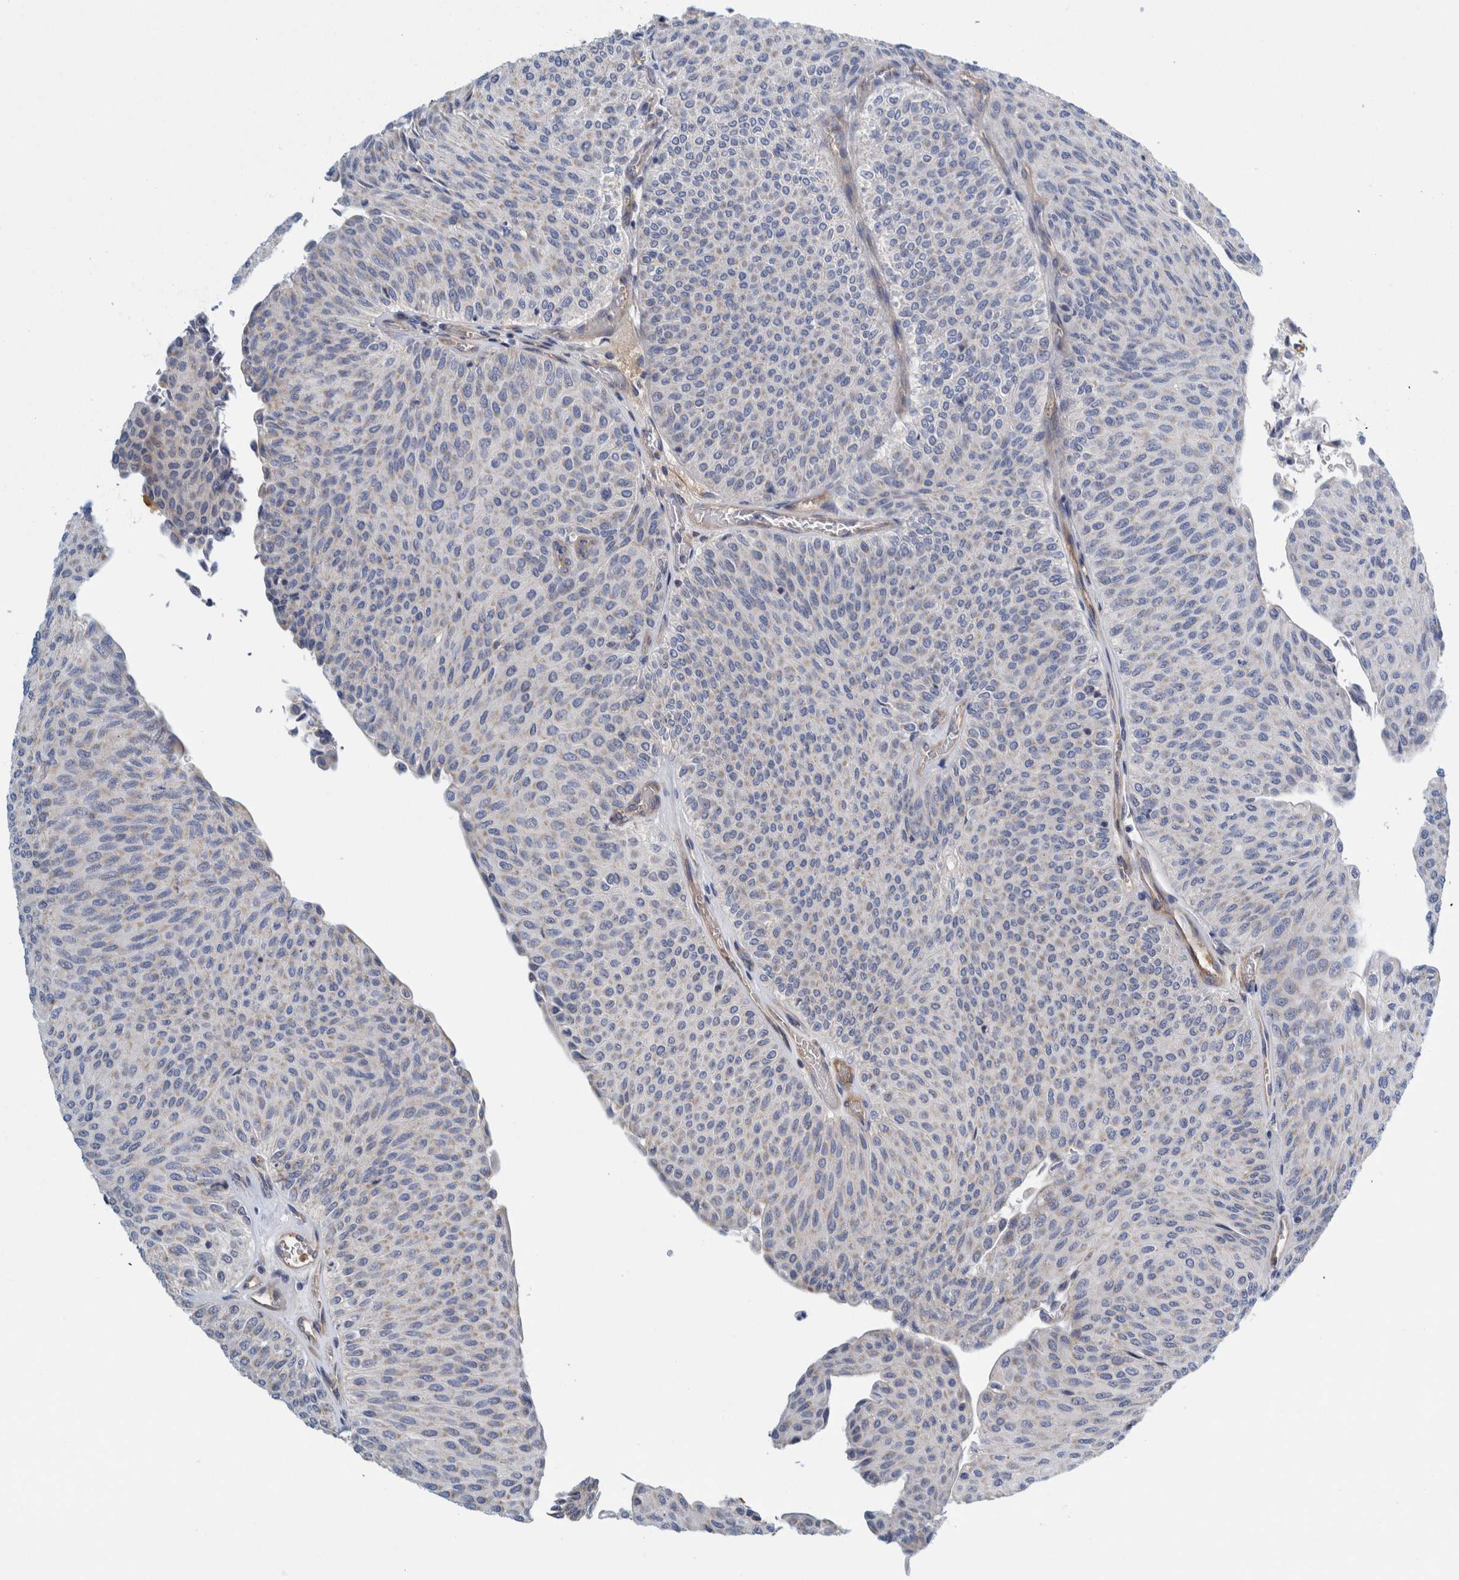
{"staining": {"intensity": "negative", "quantity": "none", "location": "none"}, "tissue": "urothelial cancer", "cell_type": "Tumor cells", "image_type": "cancer", "snomed": [{"axis": "morphology", "description": "Urothelial carcinoma, Low grade"}, {"axis": "topography", "description": "Urinary bladder"}], "caption": "Immunohistochemistry of human urothelial cancer reveals no expression in tumor cells.", "gene": "ZNF324B", "patient": {"sex": "male", "age": 78}}